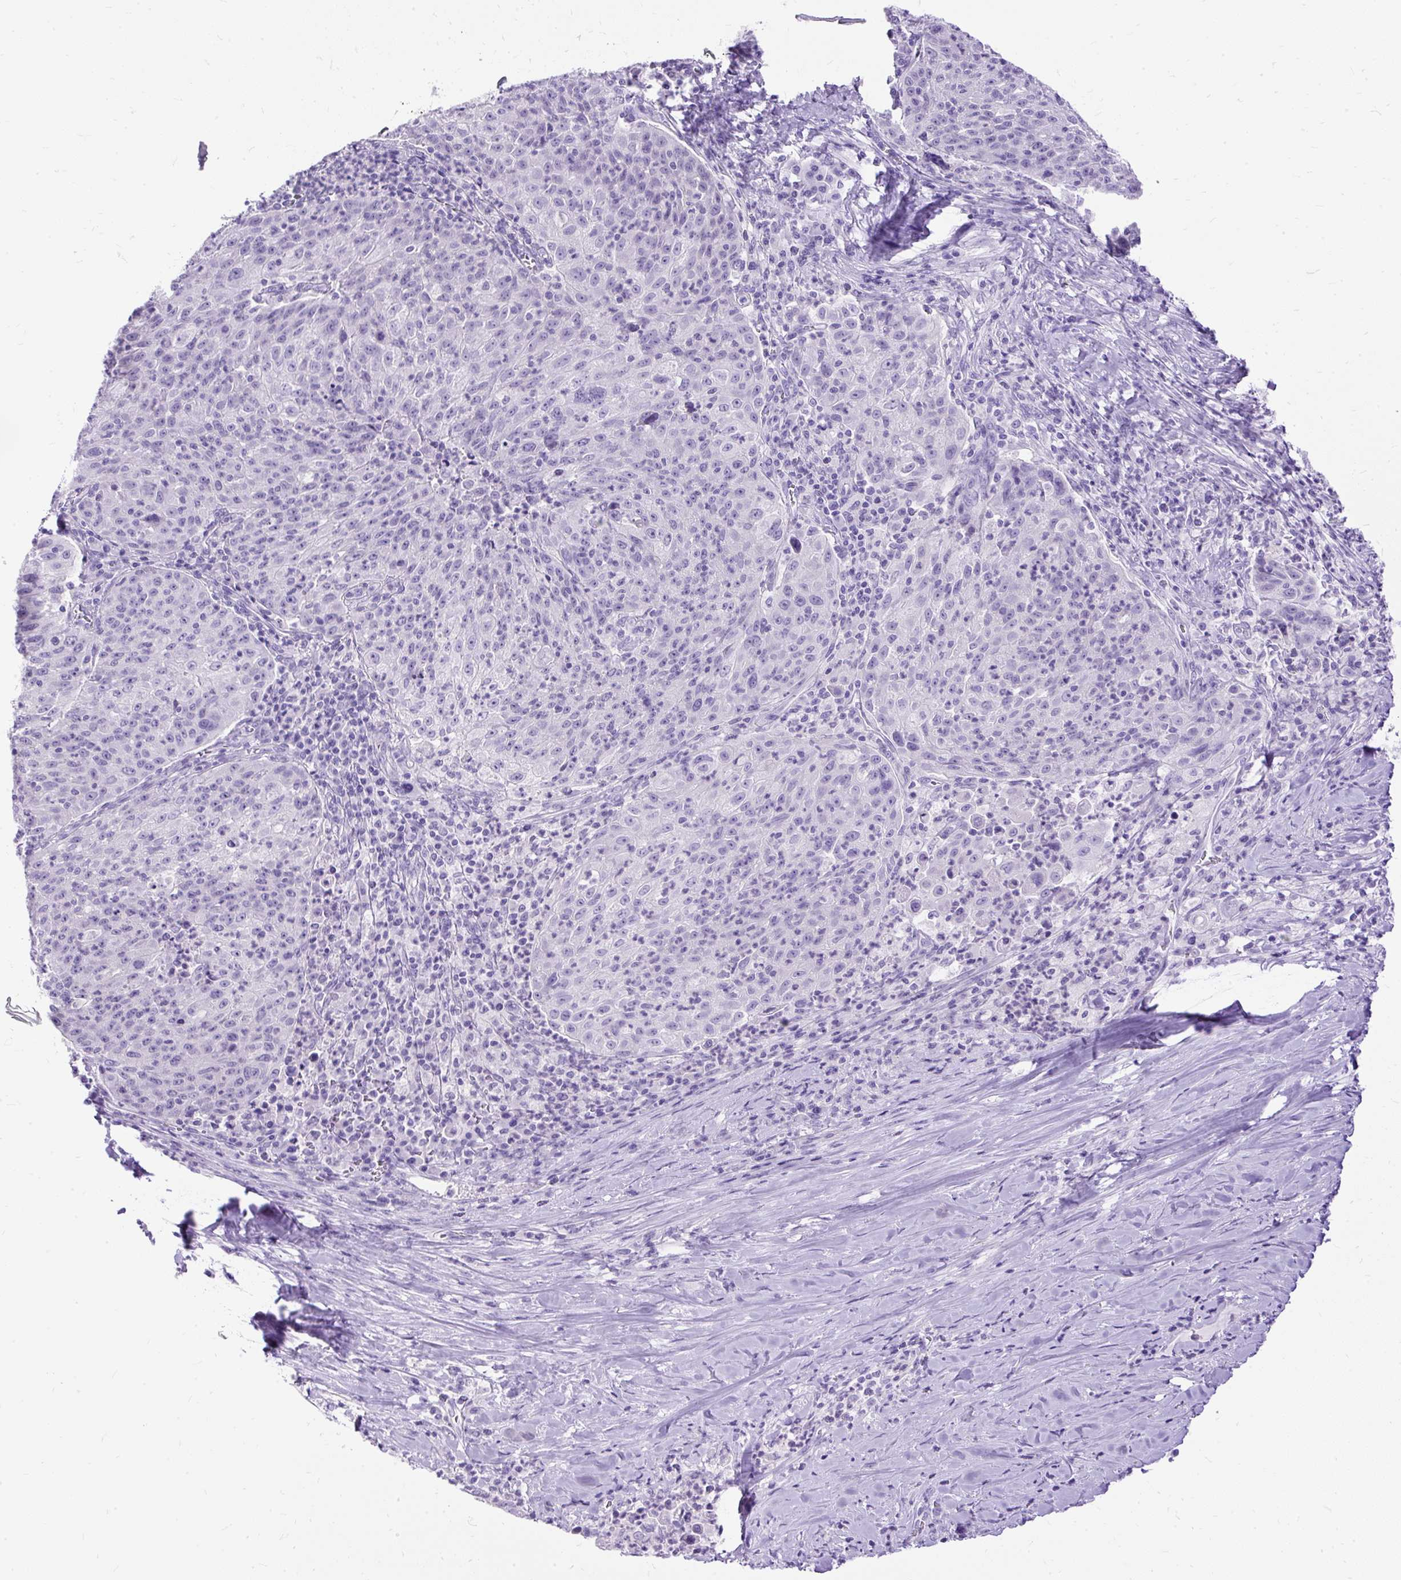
{"staining": {"intensity": "negative", "quantity": "none", "location": "none"}, "tissue": "lung cancer", "cell_type": "Tumor cells", "image_type": "cancer", "snomed": [{"axis": "morphology", "description": "Squamous cell carcinoma, NOS"}, {"axis": "morphology", "description": "Squamous cell carcinoma, metastatic, NOS"}, {"axis": "topography", "description": "Bronchus"}, {"axis": "topography", "description": "Lung"}], "caption": "Histopathology image shows no protein expression in tumor cells of lung cancer (squamous cell carcinoma) tissue.", "gene": "HEY1", "patient": {"sex": "male", "age": 62}}